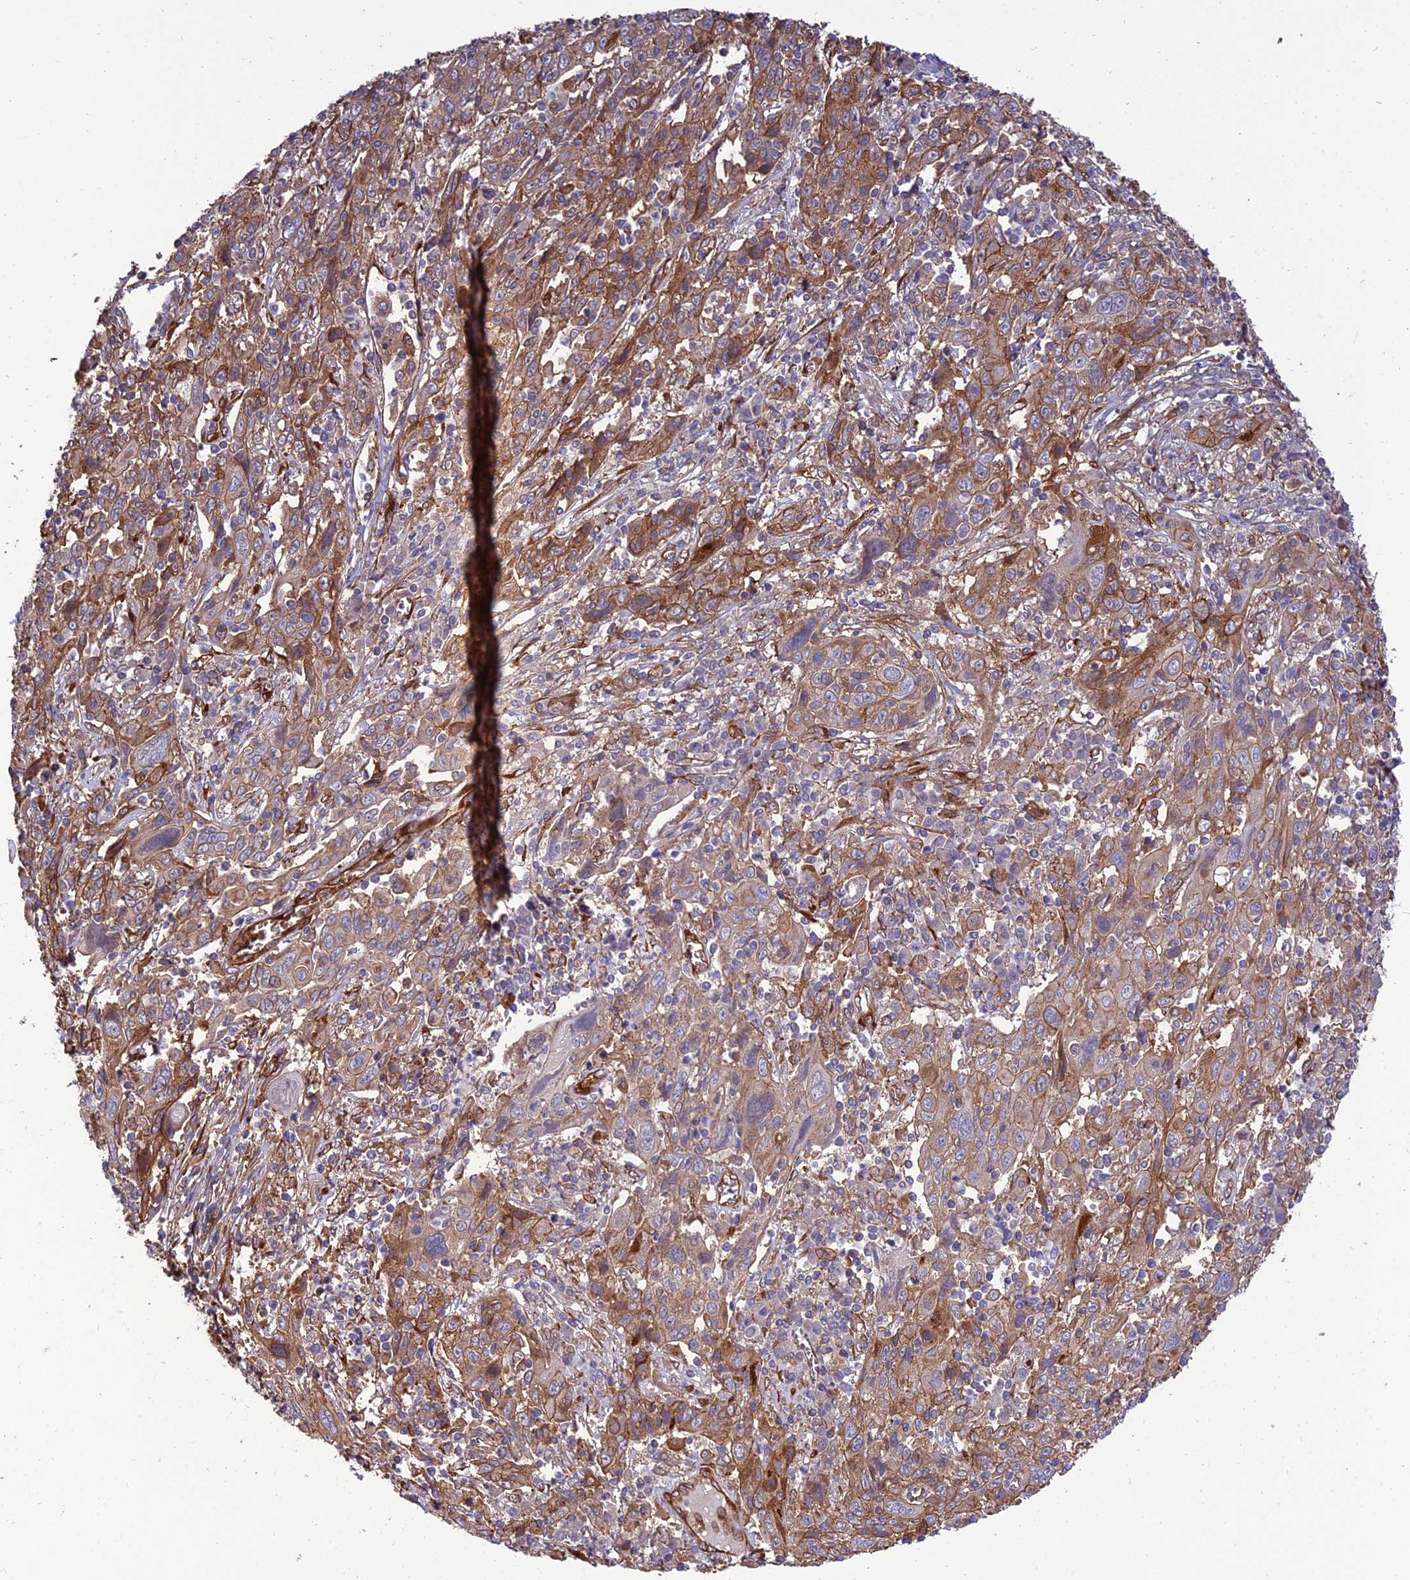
{"staining": {"intensity": "moderate", "quantity": ">75%", "location": "cytoplasmic/membranous"}, "tissue": "cervical cancer", "cell_type": "Tumor cells", "image_type": "cancer", "snomed": [{"axis": "morphology", "description": "Squamous cell carcinoma, NOS"}, {"axis": "topography", "description": "Cervix"}], "caption": "Cervical cancer stained for a protein (brown) demonstrates moderate cytoplasmic/membranous positive positivity in about >75% of tumor cells.", "gene": "CRTAP", "patient": {"sex": "female", "age": 46}}